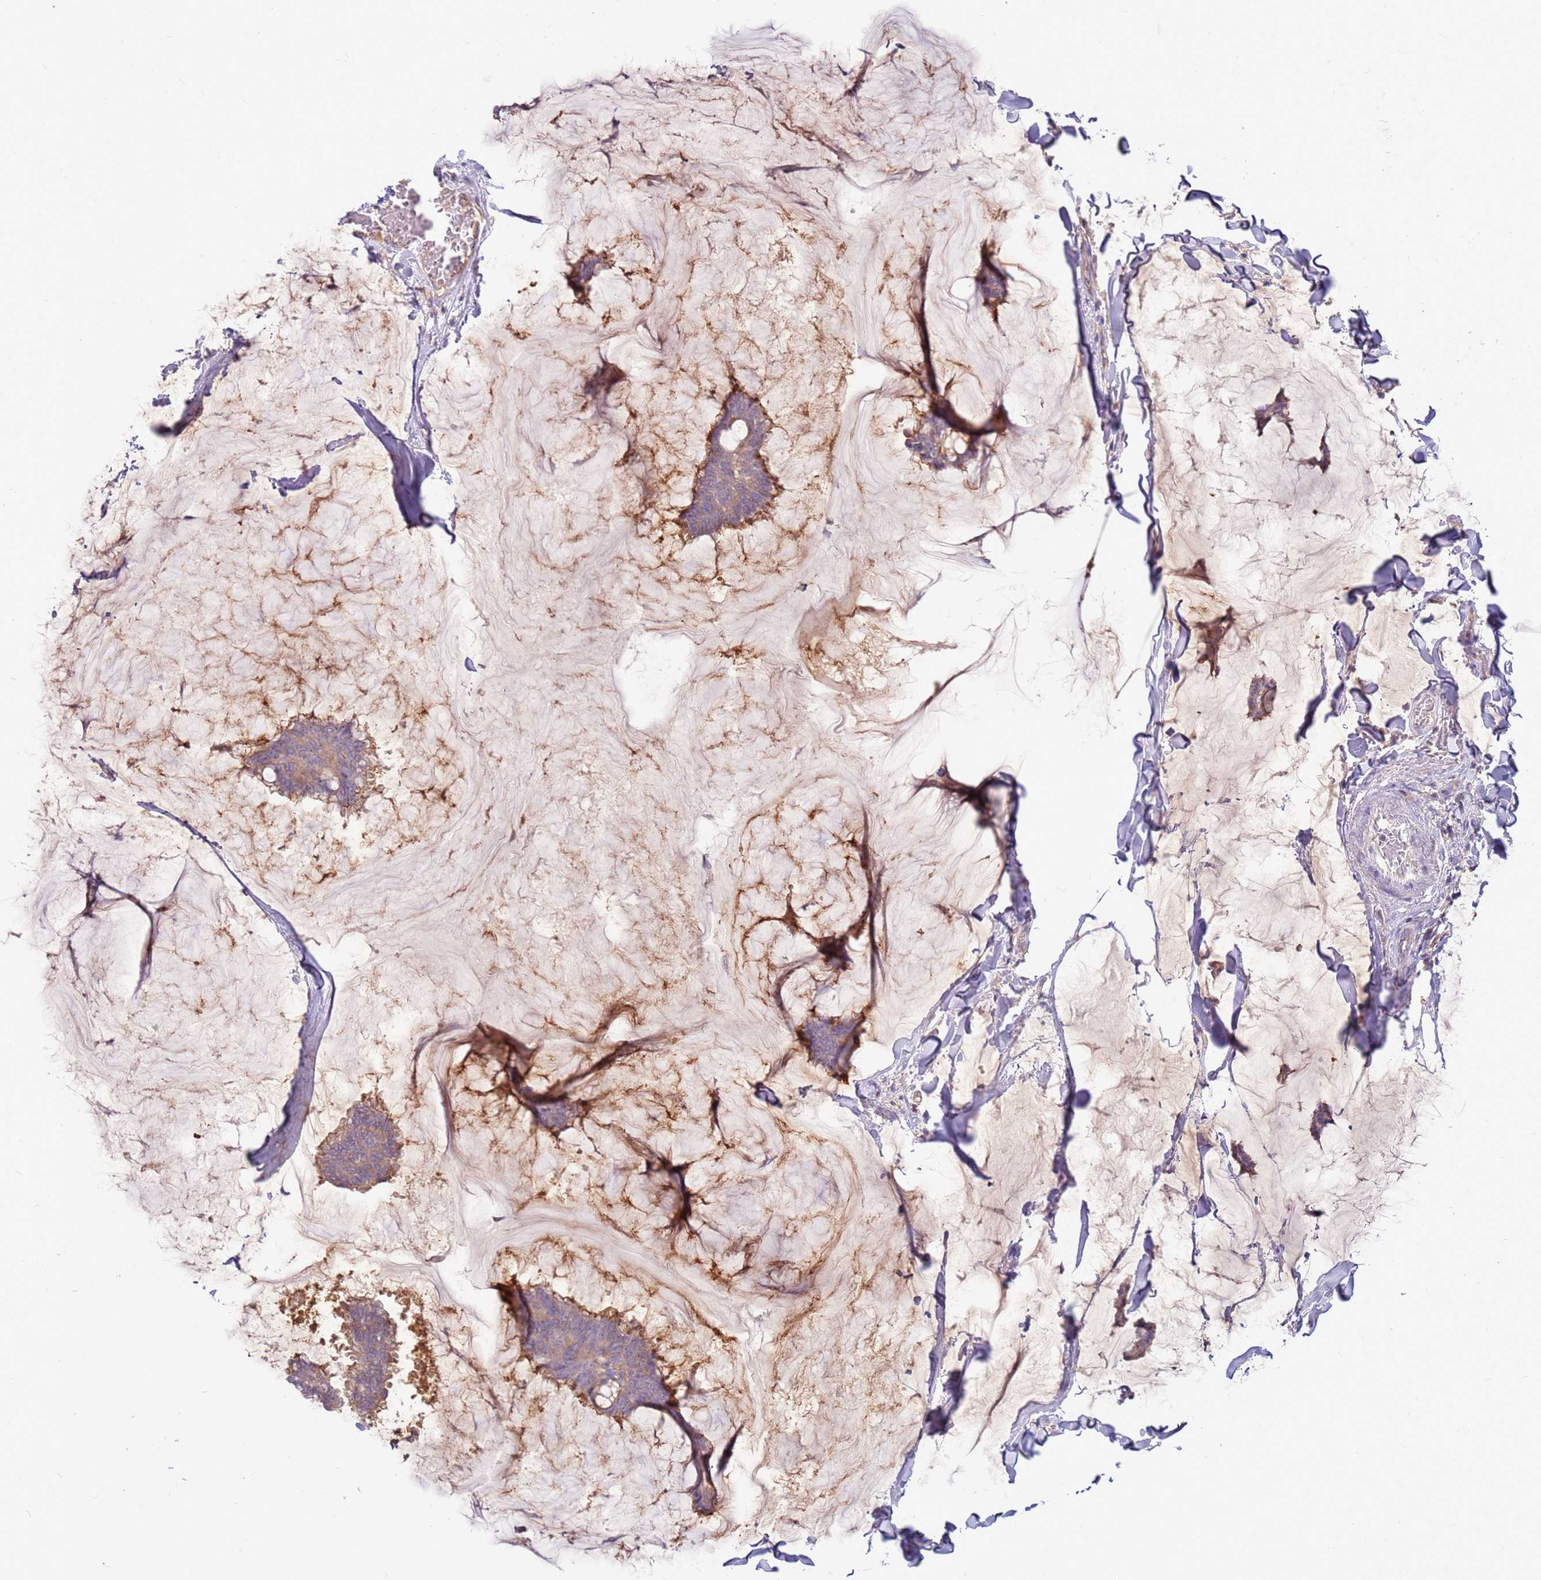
{"staining": {"intensity": "weak", "quantity": "25%-75%", "location": "cytoplasmic/membranous"}, "tissue": "breast cancer", "cell_type": "Tumor cells", "image_type": "cancer", "snomed": [{"axis": "morphology", "description": "Duct carcinoma"}, {"axis": "topography", "description": "Breast"}], "caption": "Immunohistochemistry (IHC) of human breast cancer (intraductal carcinoma) displays low levels of weak cytoplasmic/membranous staining in about 25%-75% of tumor cells. (IHC, brightfield microscopy, high magnification).", "gene": "SLC44A4", "patient": {"sex": "female", "age": 93}}